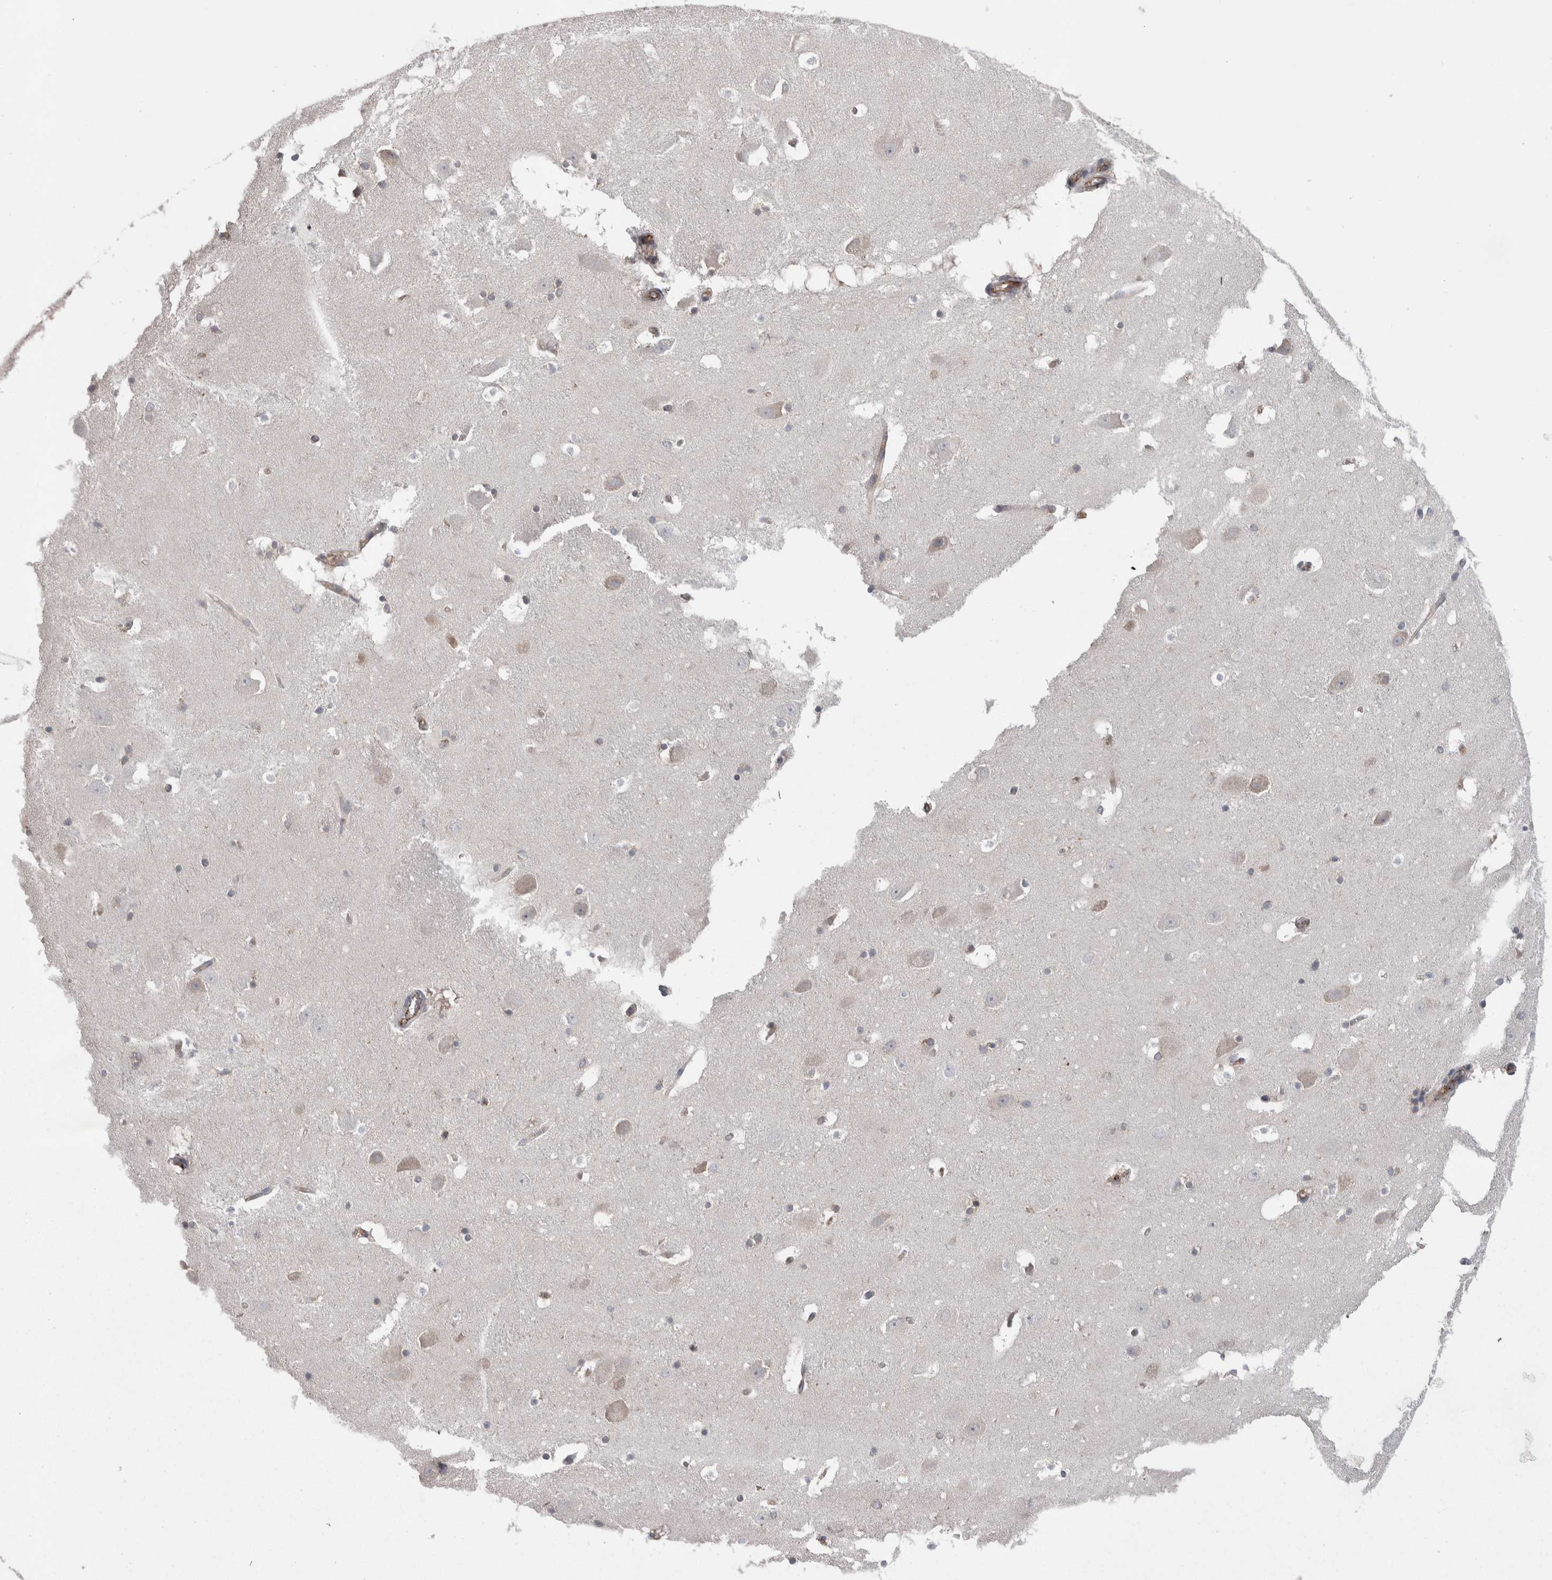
{"staining": {"intensity": "weak", "quantity": "<25%", "location": "cytoplasmic/membranous"}, "tissue": "hippocampus", "cell_type": "Glial cells", "image_type": "normal", "snomed": [{"axis": "morphology", "description": "Normal tissue, NOS"}, {"axis": "topography", "description": "Hippocampus"}], "caption": "Immunohistochemistry (IHC) histopathology image of unremarkable hippocampus: human hippocampus stained with DAB displays no significant protein expression in glial cells. (Immunohistochemistry, brightfield microscopy, high magnification).", "gene": "LIMA1", "patient": {"sex": "male", "age": 45}}